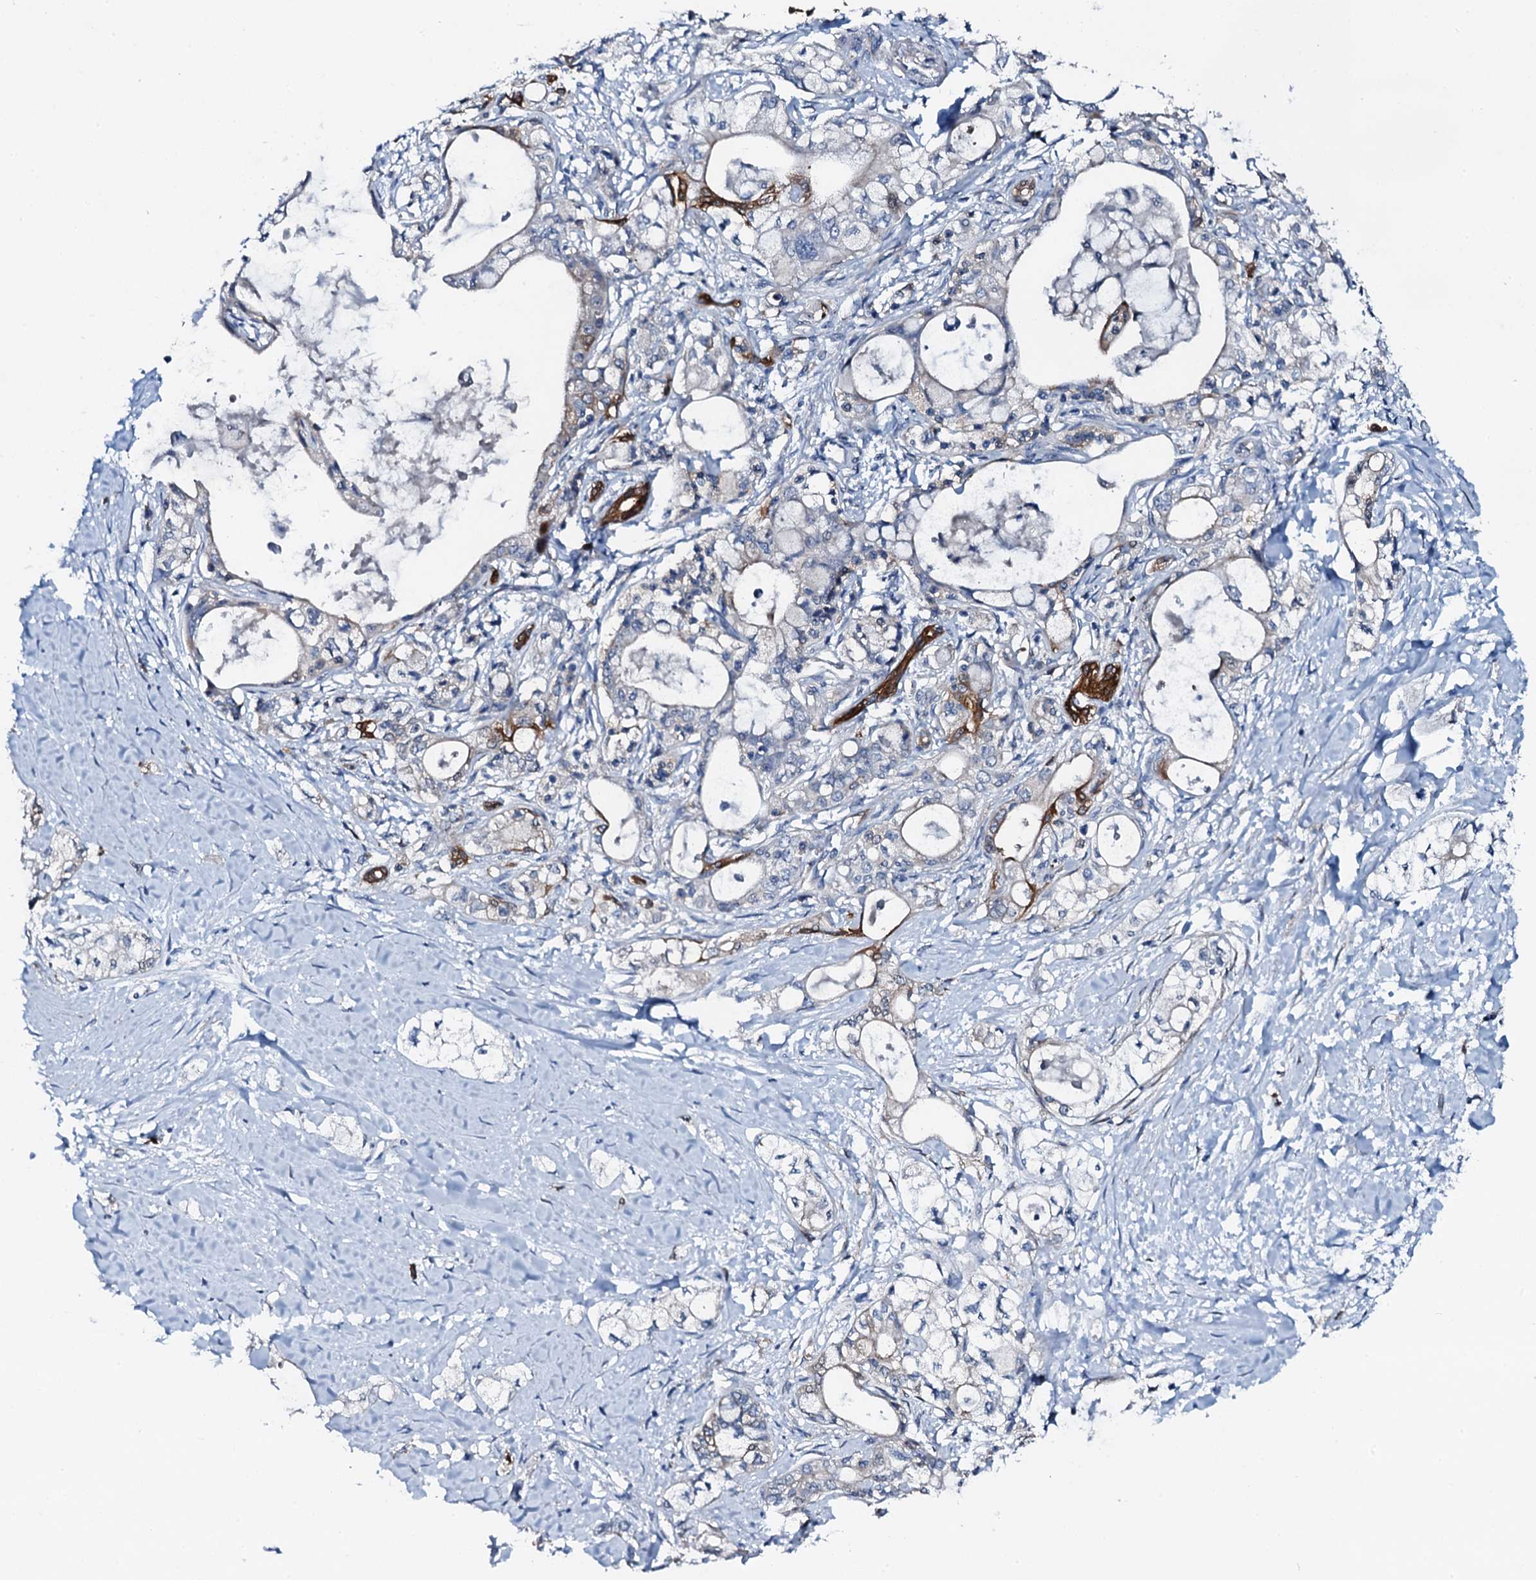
{"staining": {"intensity": "strong", "quantity": "<25%", "location": "cytoplasmic/membranous"}, "tissue": "pancreatic cancer", "cell_type": "Tumor cells", "image_type": "cancer", "snomed": [{"axis": "morphology", "description": "Adenocarcinoma, NOS"}, {"axis": "topography", "description": "Pancreas"}], "caption": "Tumor cells reveal medium levels of strong cytoplasmic/membranous expression in approximately <25% of cells in pancreatic cancer.", "gene": "GFOD2", "patient": {"sex": "male", "age": 70}}